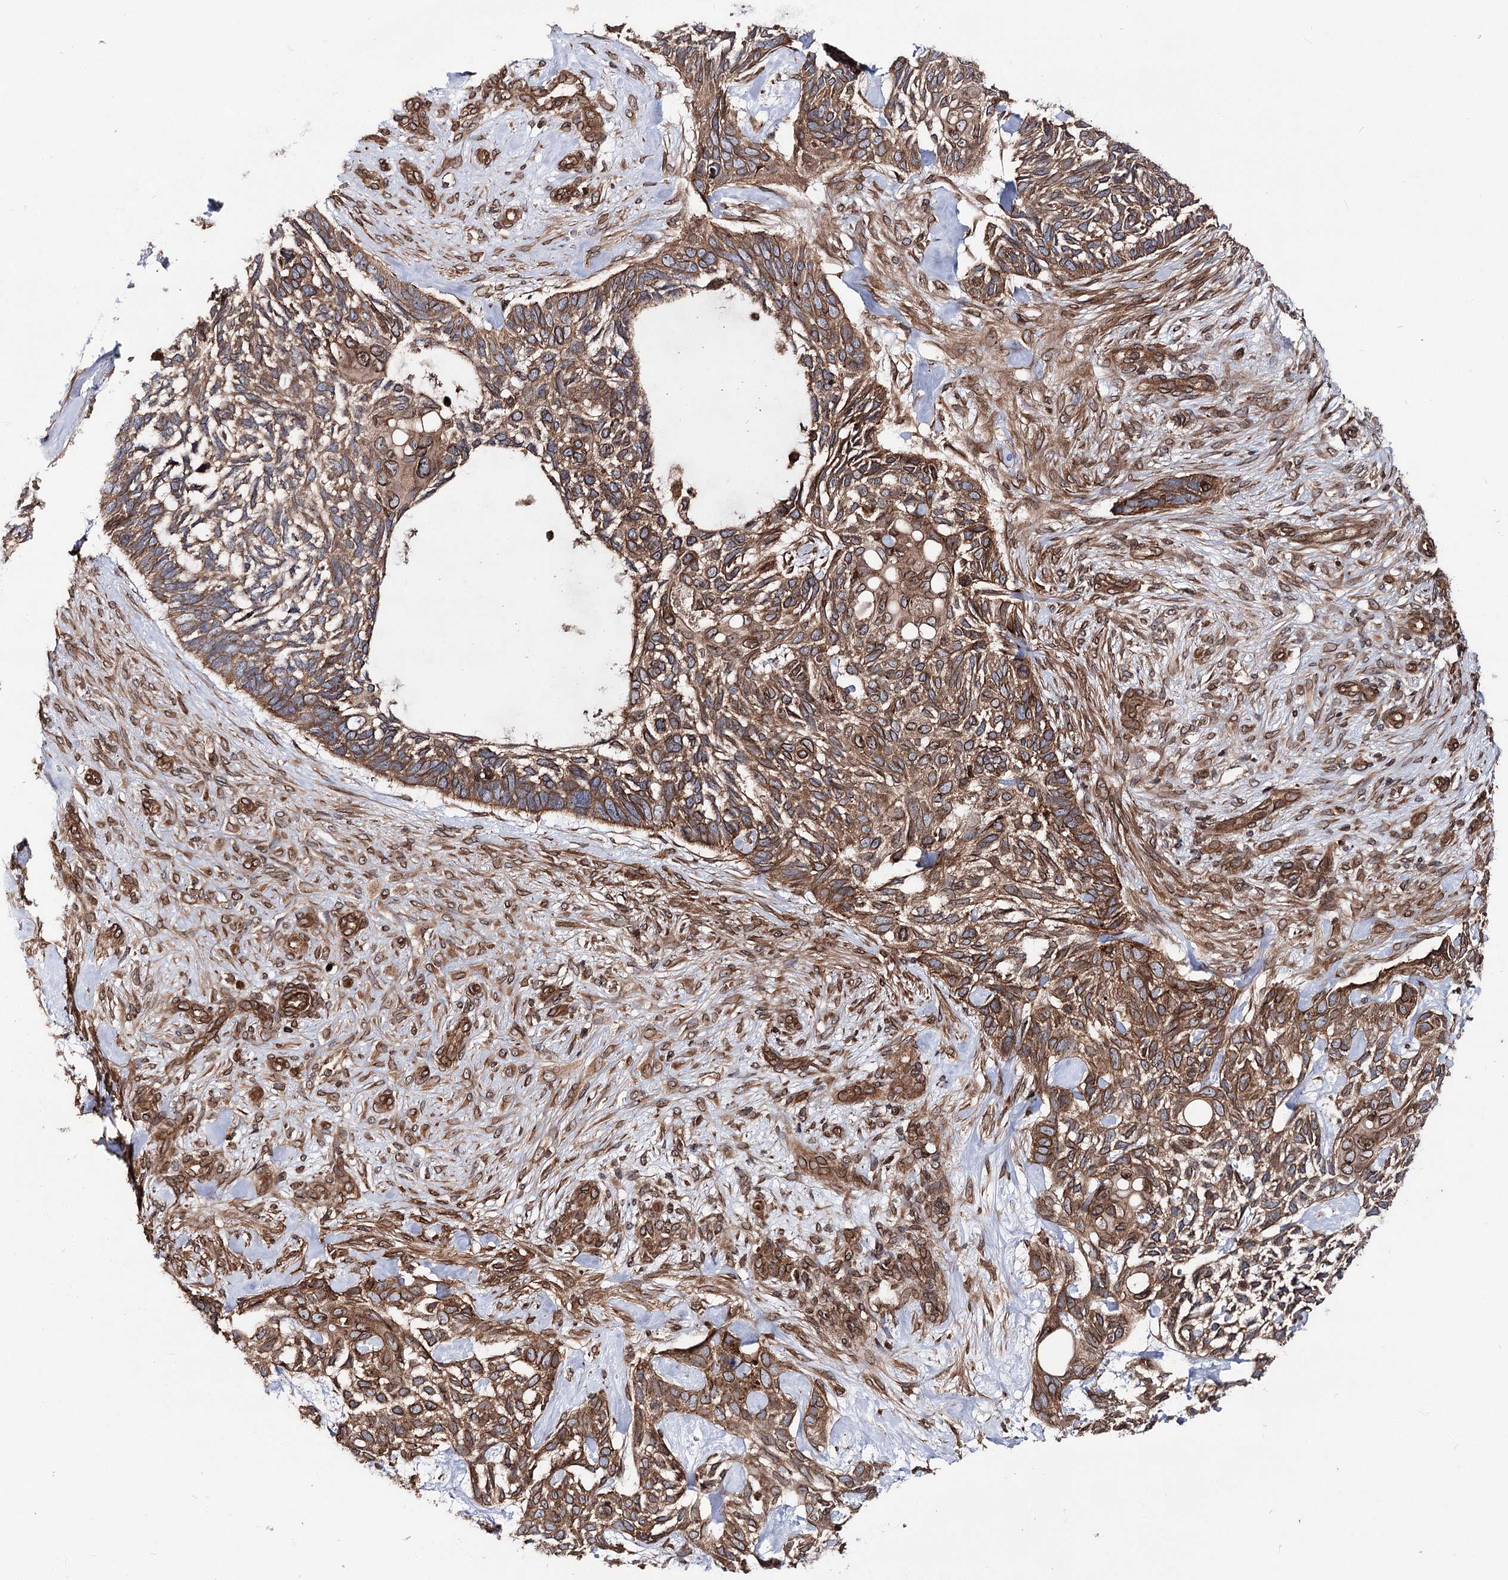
{"staining": {"intensity": "moderate", "quantity": ">75%", "location": "cytoplasmic/membranous,nuclear"}, "tissue": "skin cancer", "cell_type": "Tumor cells", "image_type": "cancer", "snomed": [{"axis": "morphology", "description": "Basal cell carcinoma"}, {"axis": "topography", "description": "Skin"}], "caption": "Immunohistochemistry histopathology image of human skin cancer (basal cell carcinoma) stained for a protein (brown), which demonstrates medium levels of moderate cytoplasmic/membranous and nuclear positivity in approximately >75% of tumor cells.", "gene": "FGFR1OP2", "patient": {"sex": "male", "age": 88}}